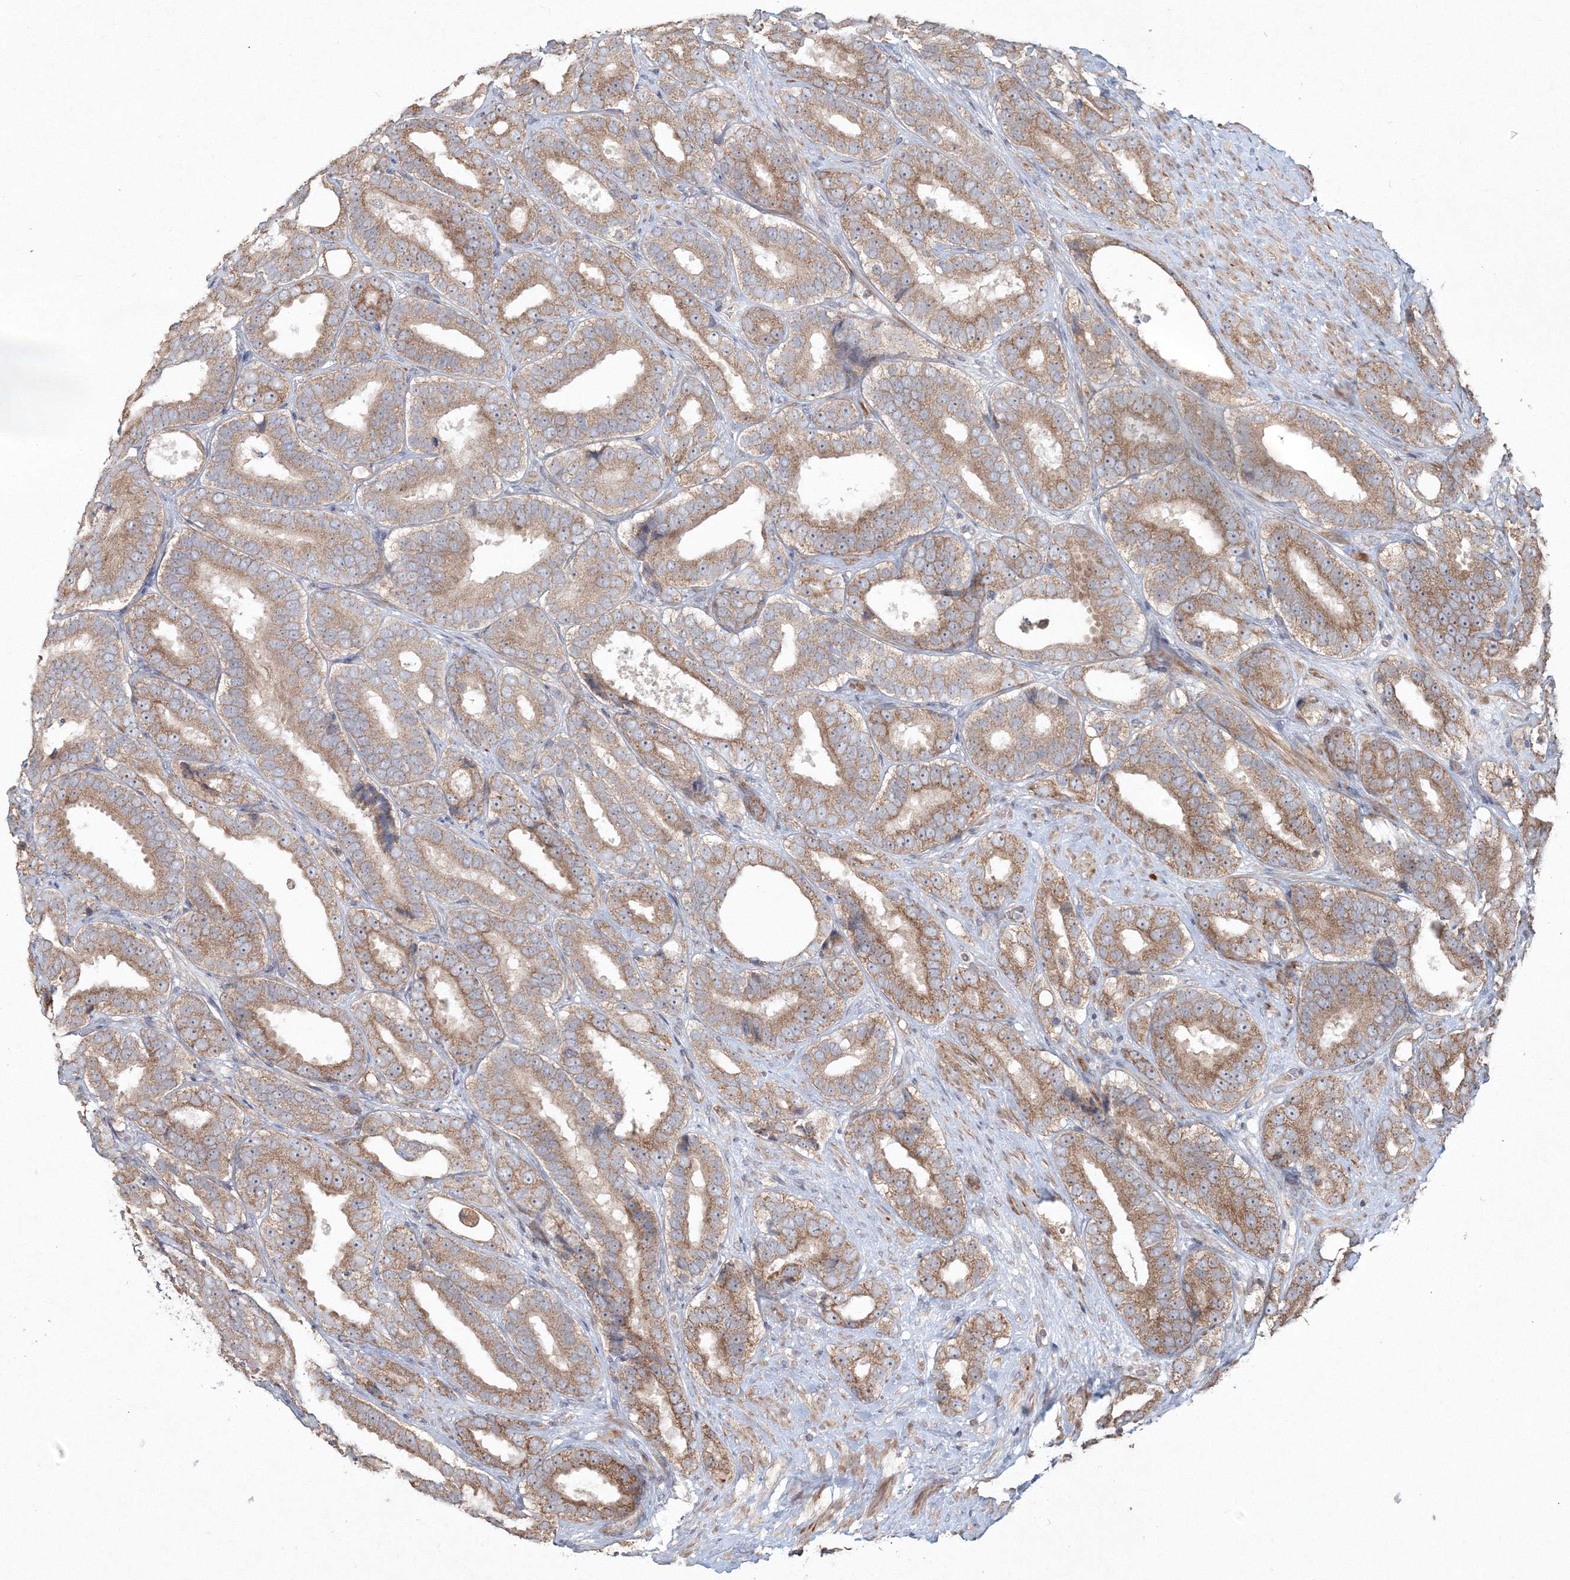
{"staining": {"intensity": "moderate", "quantity": ">75%", "location": "cytoplasmic/membranous"}, "tissue": "prostate cancer", "cell_type": "Tumor cells", "image_type": "cancer", "snomed": [{"axis": "morphology", "description": "Adenocarcinoma, High grade"}, {"axis": "topography", "description": "Prostate"}], "caption": "Immunohistochemistry (IHC) (DAB (3,3'-diaminobenzidine)) staining of adenocarcinoma (high-grade) (prostate) shows moderate cytoplasmic/membranous protein expression in about >75% of tumor cells. Nuclei are stained in blue.", "gene": "ANAPC16", "patient": {"sex": "male", "age": 56}}